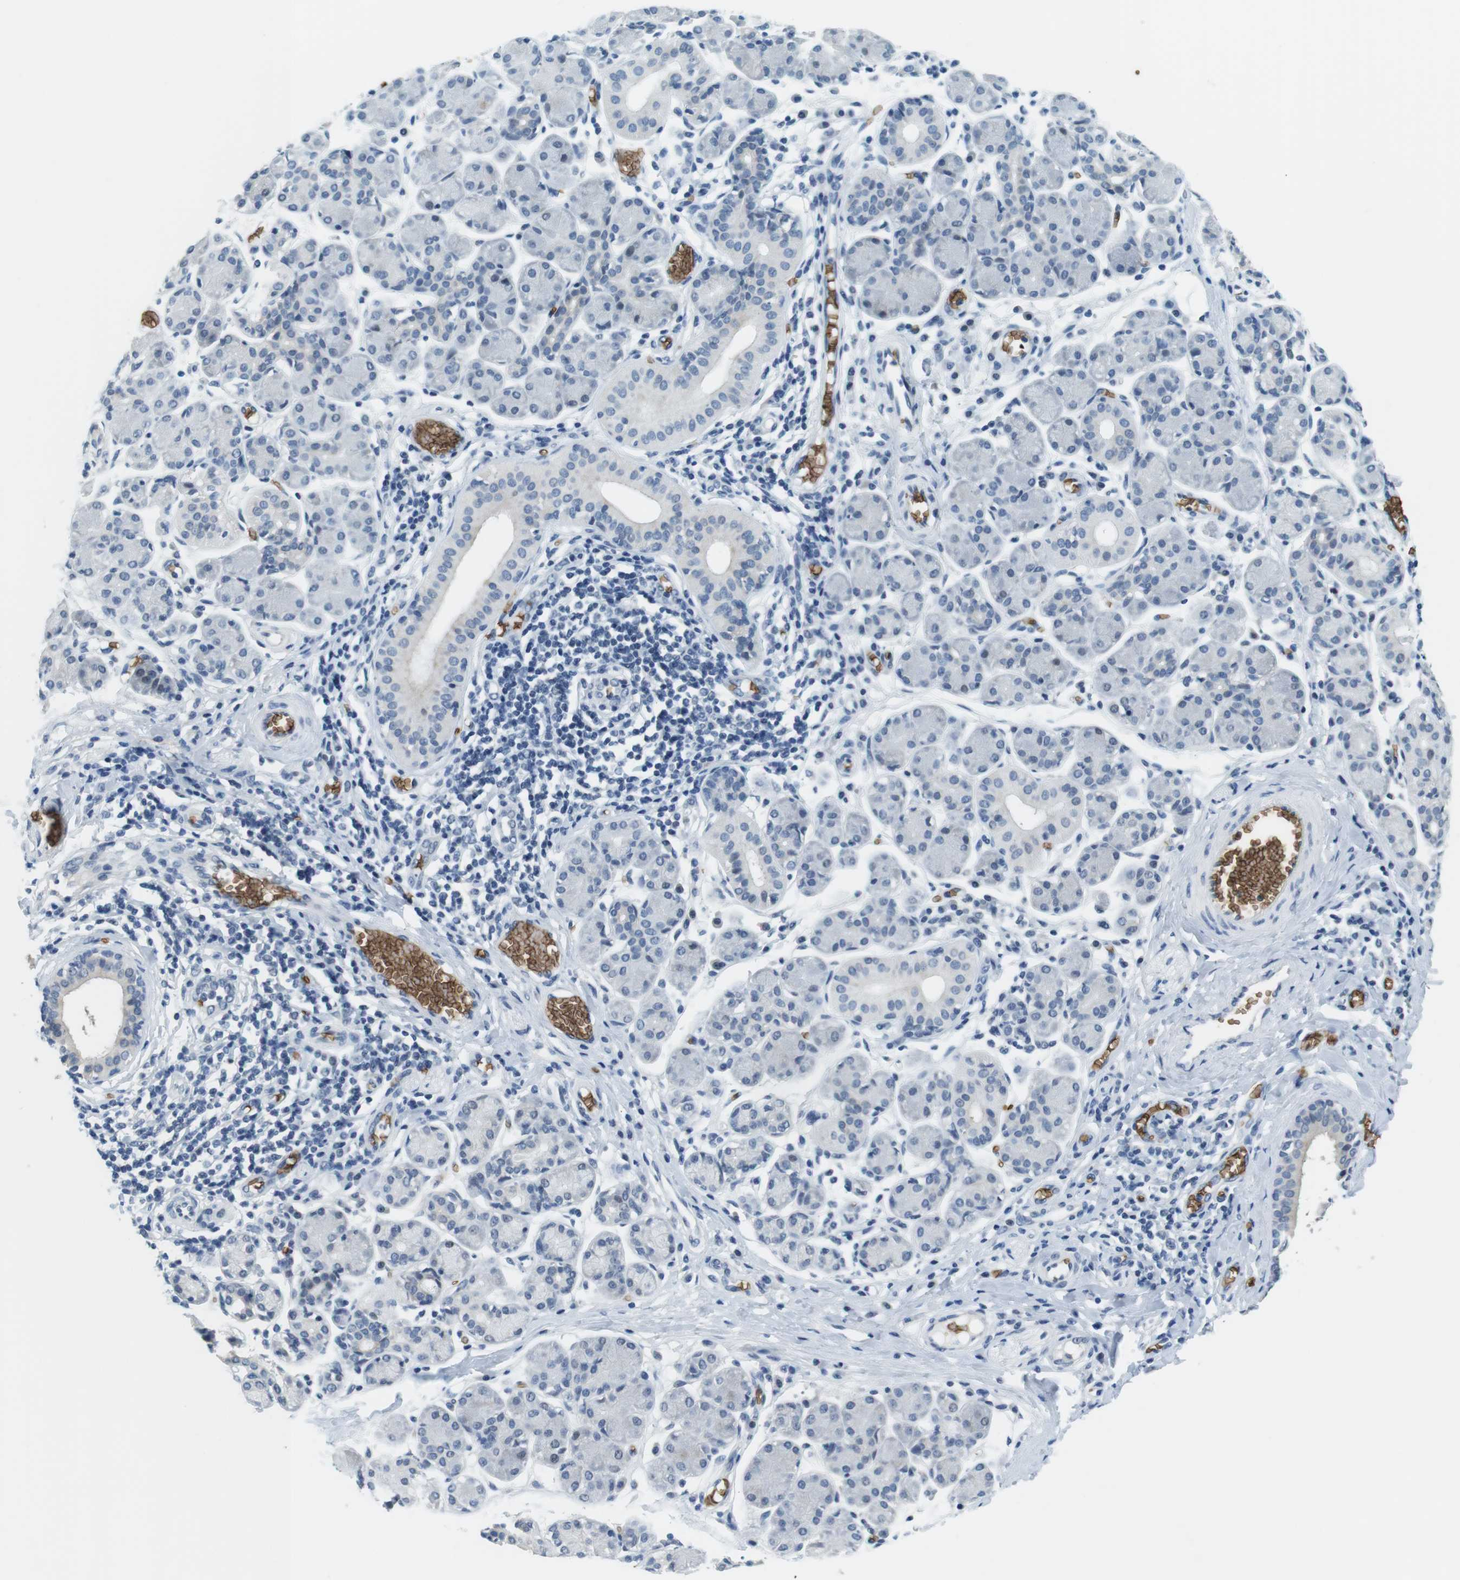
{"staining": {"intensity": "negative", "quantity": "none", "location": "none"}, "tissue": "salivary gland", "cell_type": "Glandular cells", "image_type": "normal", "snomed": [{"axis": "morphology", "description": "Normal tissue, NOS"}, {"axis": "morphology", "description": "Inflammation, NOS"}, {"axis": "topography", "description": "Lymph node"}, {"axis": "topography", "description": "Salivary gland"}], "caption": "Immunohistochemistry (IHC) image of normal human salivary gland stained for a protein (brown), which shows no expression in glandular cells.", "gene": "SLC4A1", "patient": {"sex": "male", "age": 3}}